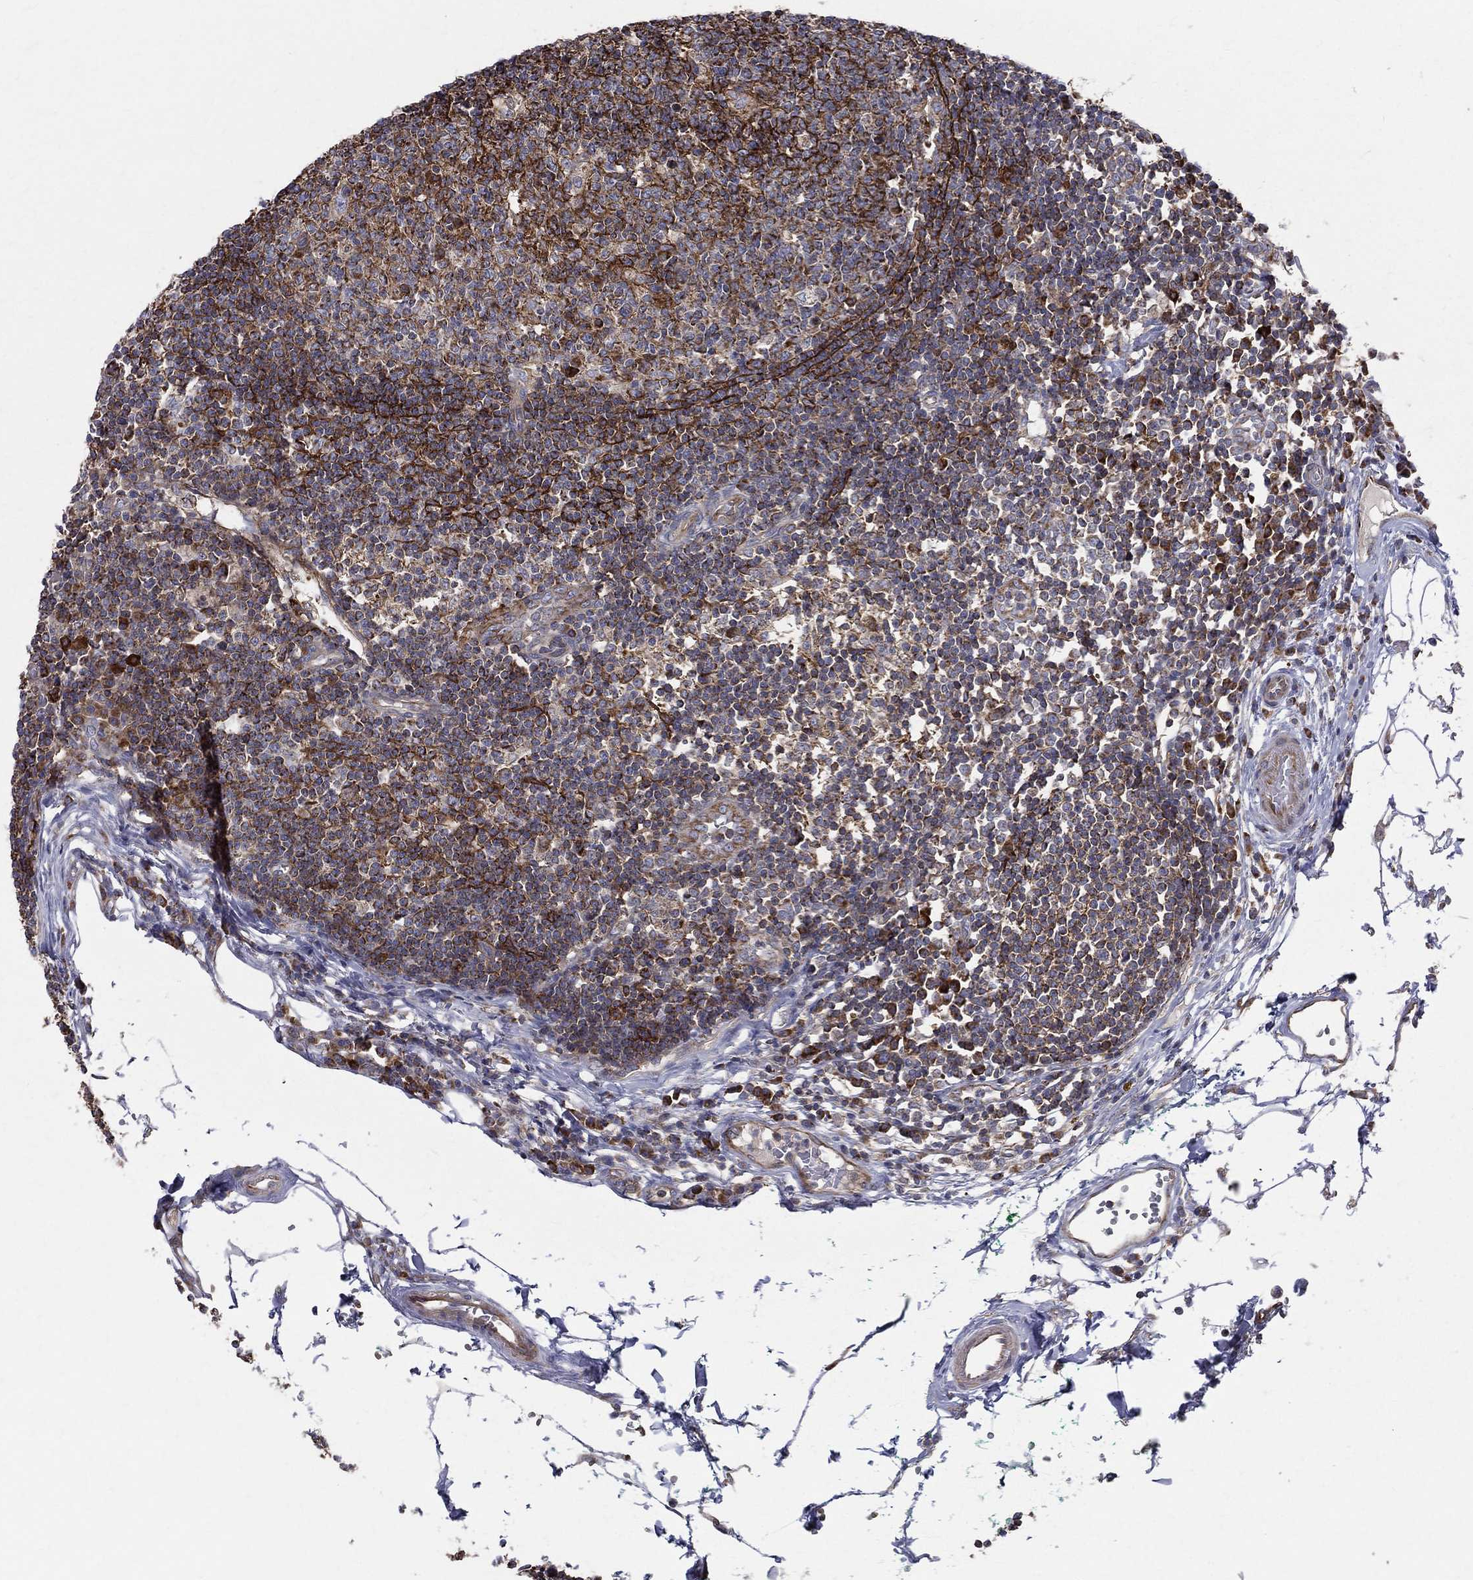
{"staining": {"intensity": "strong", "quantity": "<25%", "location": "cytoplasmic/membranous"}, "tissue": "lymph node", "cell_type": "Germinal center cells", "image_type": "normal", "snomed": [{"axis": "morphology", "description": "Normal tissue, NOS"}, {"axis": "topography", "description": "Lymph node"}, {"axis": "topography", "description": "Salivary gland"}], "caption": "The micrograph demonstrates staining of benign lymph node, revealing strong cytoplasmic/membranous protein staining (brown color) within germinal center cells.", "gene": "MIX23", "patient": {"sex": "male", "age": 83}}